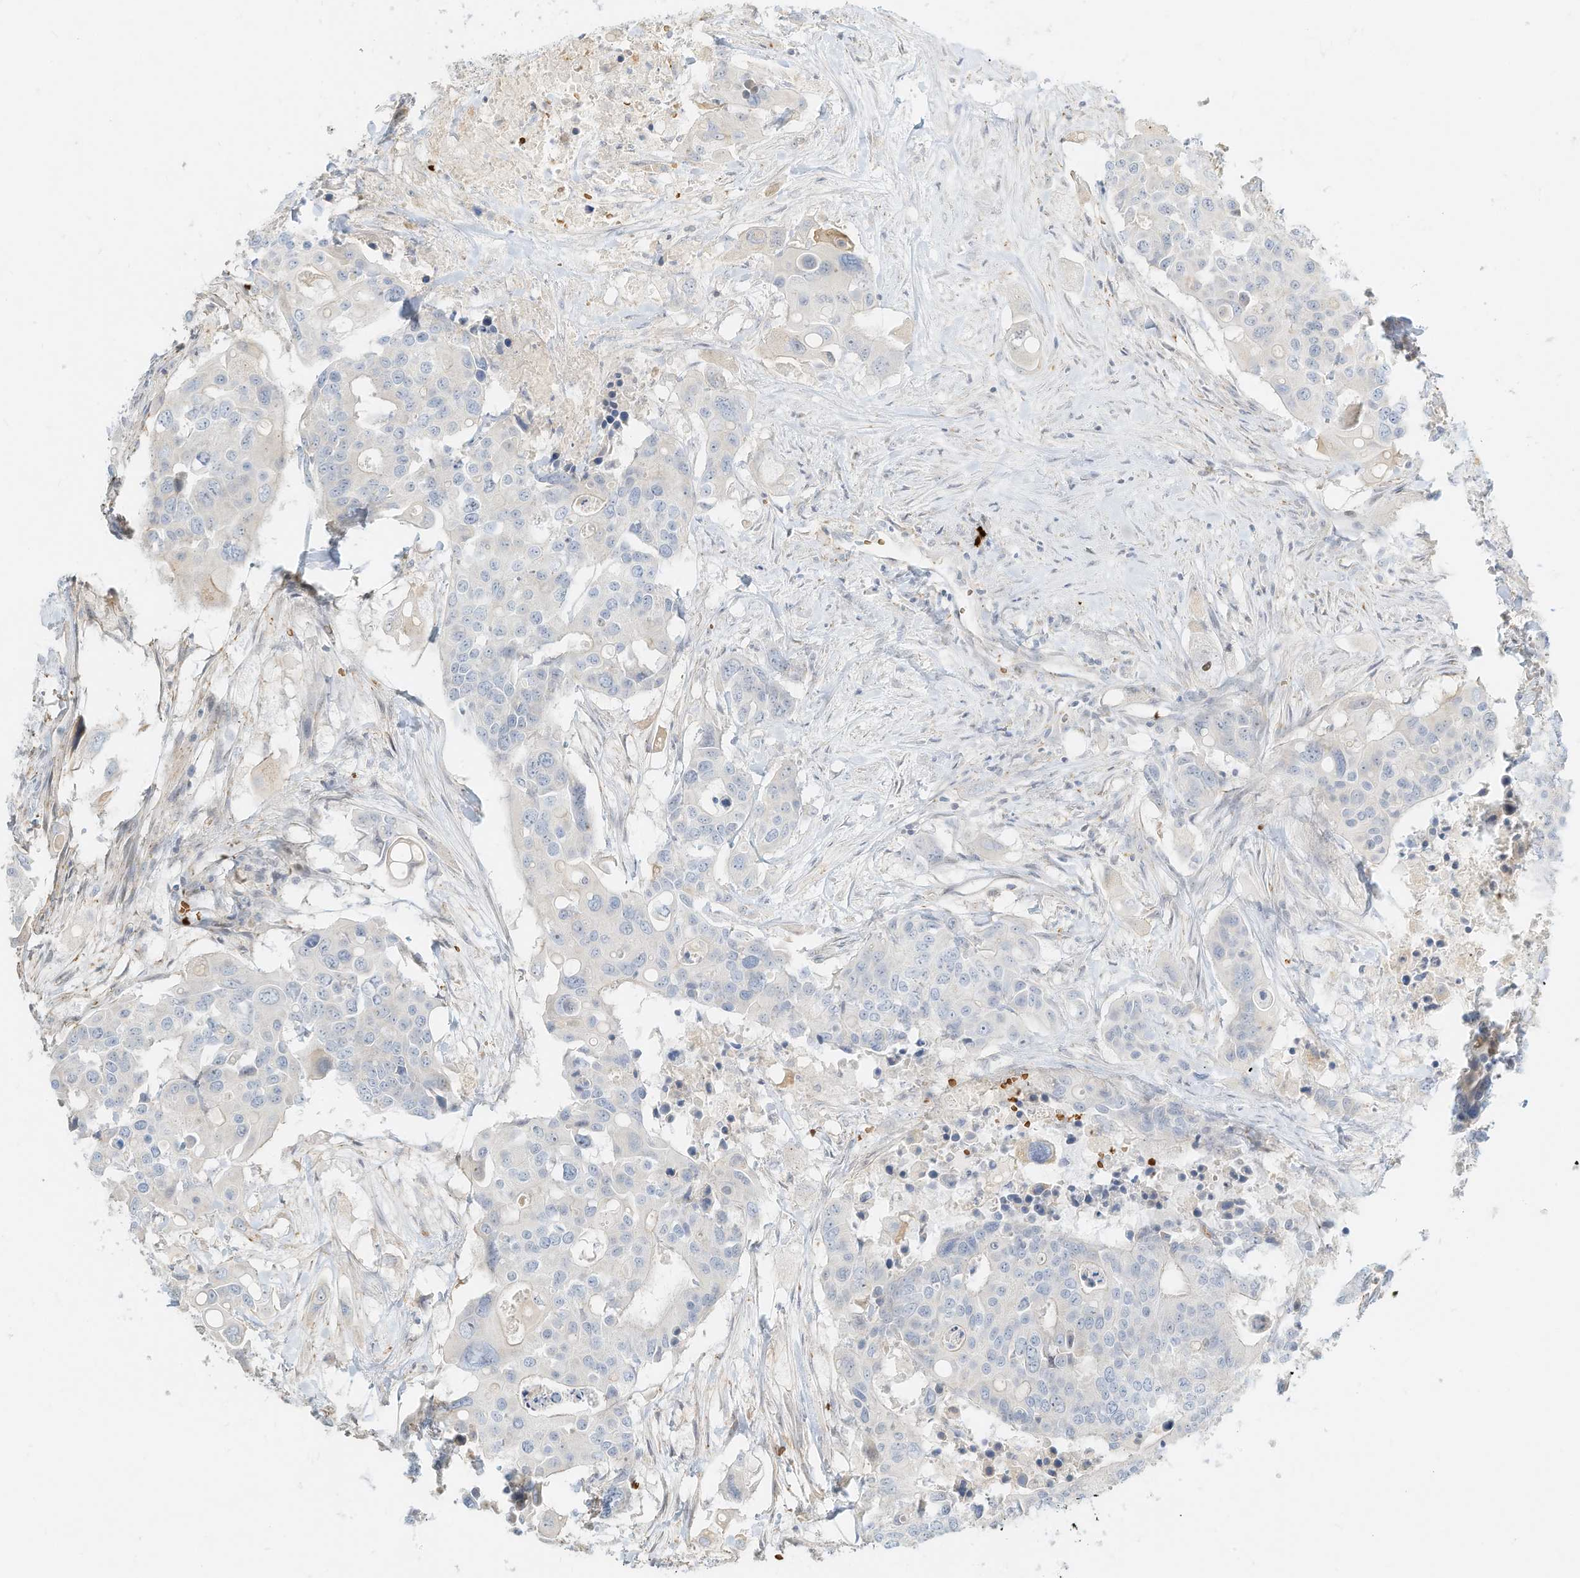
{"staining": {"intensity": "negative", "quantity": "none", "location": "none"}, "tissue": "colorectal cancer", "cell_type": "Tumor cells", "image_type": "cancer", "snomed": [{"axis": "morphology", "description": "Adenocarcinoma, NOS"}, {"axis": "topography", "description": "Colon"}], "caption": "IHC of human colorectal adenocarcinoma demonstrates no positivity in tumor cells.", "gene": "OFD1", "patient": {"sex": "male", "age": 77}}